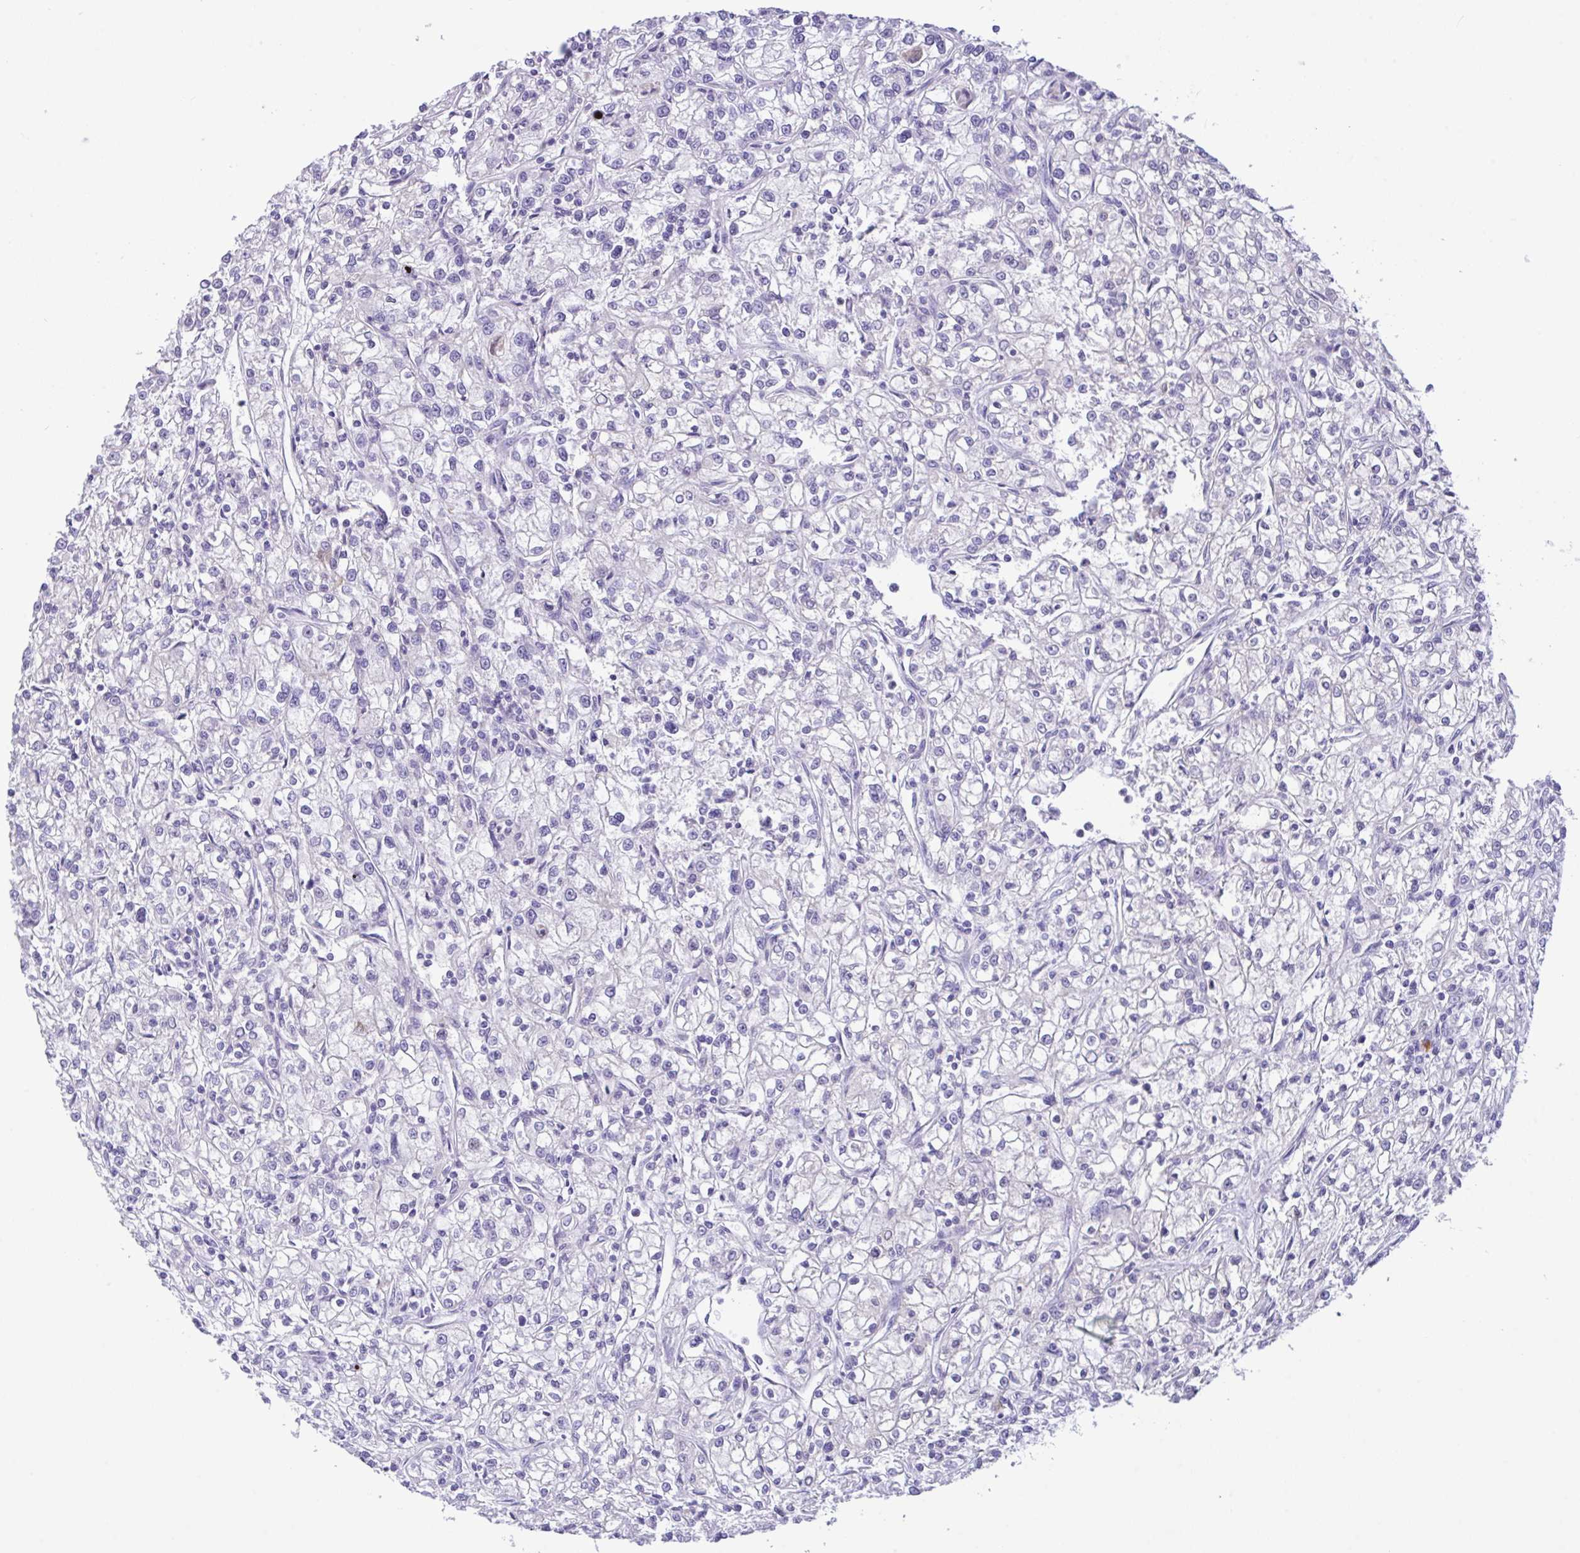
{"staining": {"intensity": "negative", "quantity": "none", "location": "none"}, "tissue": "renal cancer", "cell_type": "Tumor cells", "image_type": "cancer", "snomed": [{"axis": "morphology", "description": "Adenocarcinoma, NOS"}, {"axis": "topography", "description": "Kidney"}], "caption": "Immunohistochemistry (IHC) of human renal adenocarcinoma demonstrates no positivity in tumor cells.", "gene": "NCF1", "patient": {"sex": "female", "age": 59}}